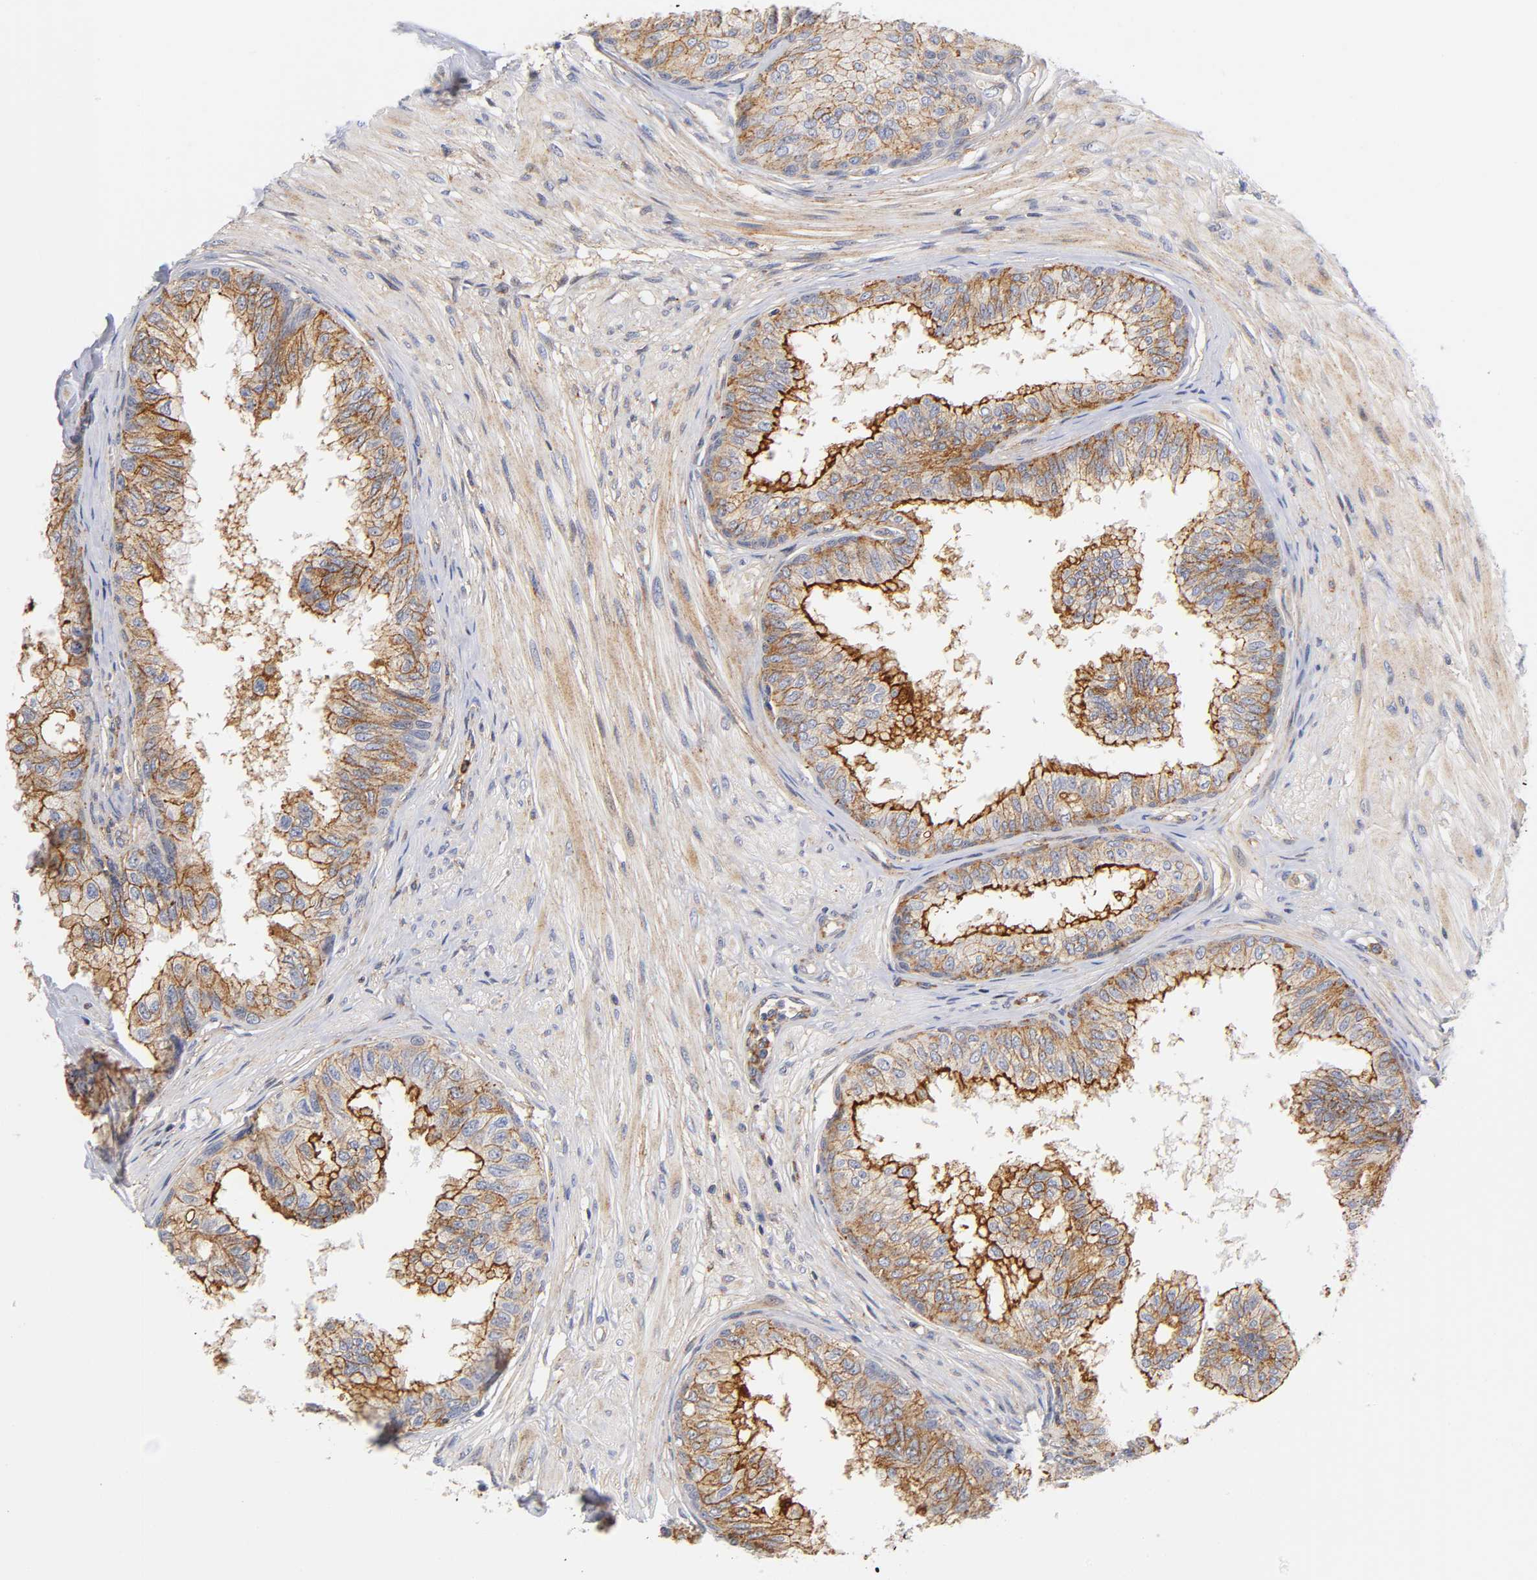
{"staining": {"intensity": "moderate", "quantity": ">75%", "location": "cytoplasmic/membranous"}, "tissue": "prostate", "cell_type": "Glandular cells", "image_type": "normal", "snomed": [{"axis": "morphology", "description": "Normal tissue, NOS"}, {"axis": "topography", "description": "Prostate"}, {"axis": "topography", "description": "Seminal veicle"}], "caption": "An IHC histopathology image of unremarkable tissue is shown. Protein staining in brown highlights moderate cytoplasmic/membranous positivity in prostate within glandular cells. (Stains: DAB (3,3'-diaminobenzidine) in brown, nuclei in blue, Microscopy: brightfield microscopy at high magnification).", "gene": "ANXA7", "patient": {"sex": "male", "age": 60}}